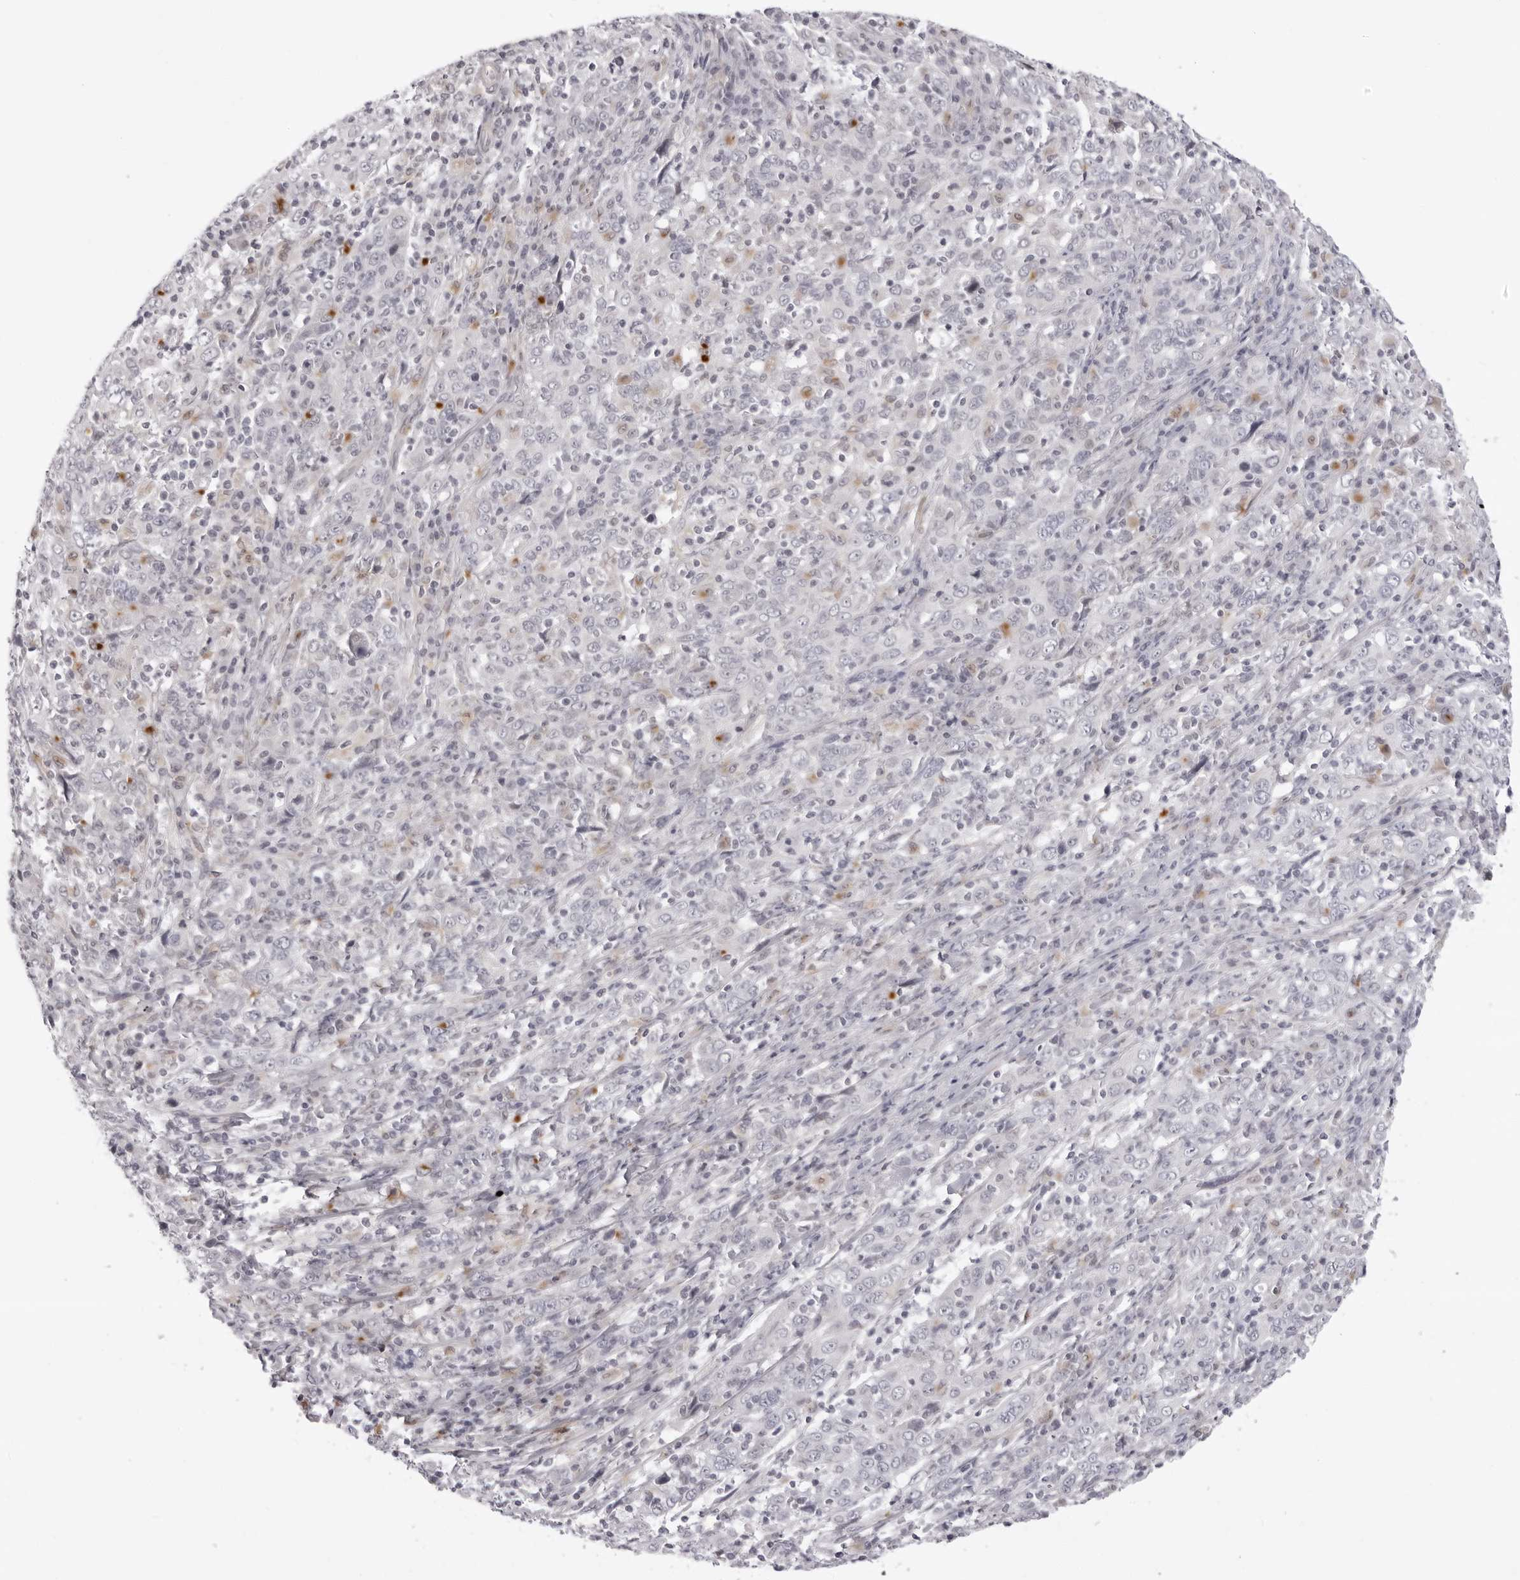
{"staining": {"intensity": "negative", "quantity": "none", "location": "none"}, "tissue": "cervical cancer", "cell_type": "Tumor cells", "image_type": "cancer", "snomed": [{"axis": "morphology", "description": "Squamous cell carcinoma, NOS"}, {"axis": "topography", "description": "Cervix"}], "caption": "Immunohistochemical staining of human cervical squamous cell carcinoma reveals no significant staining in tumor cells.", "gene": "SUGCT", "patient": {"sex": "female", "age": 46}}